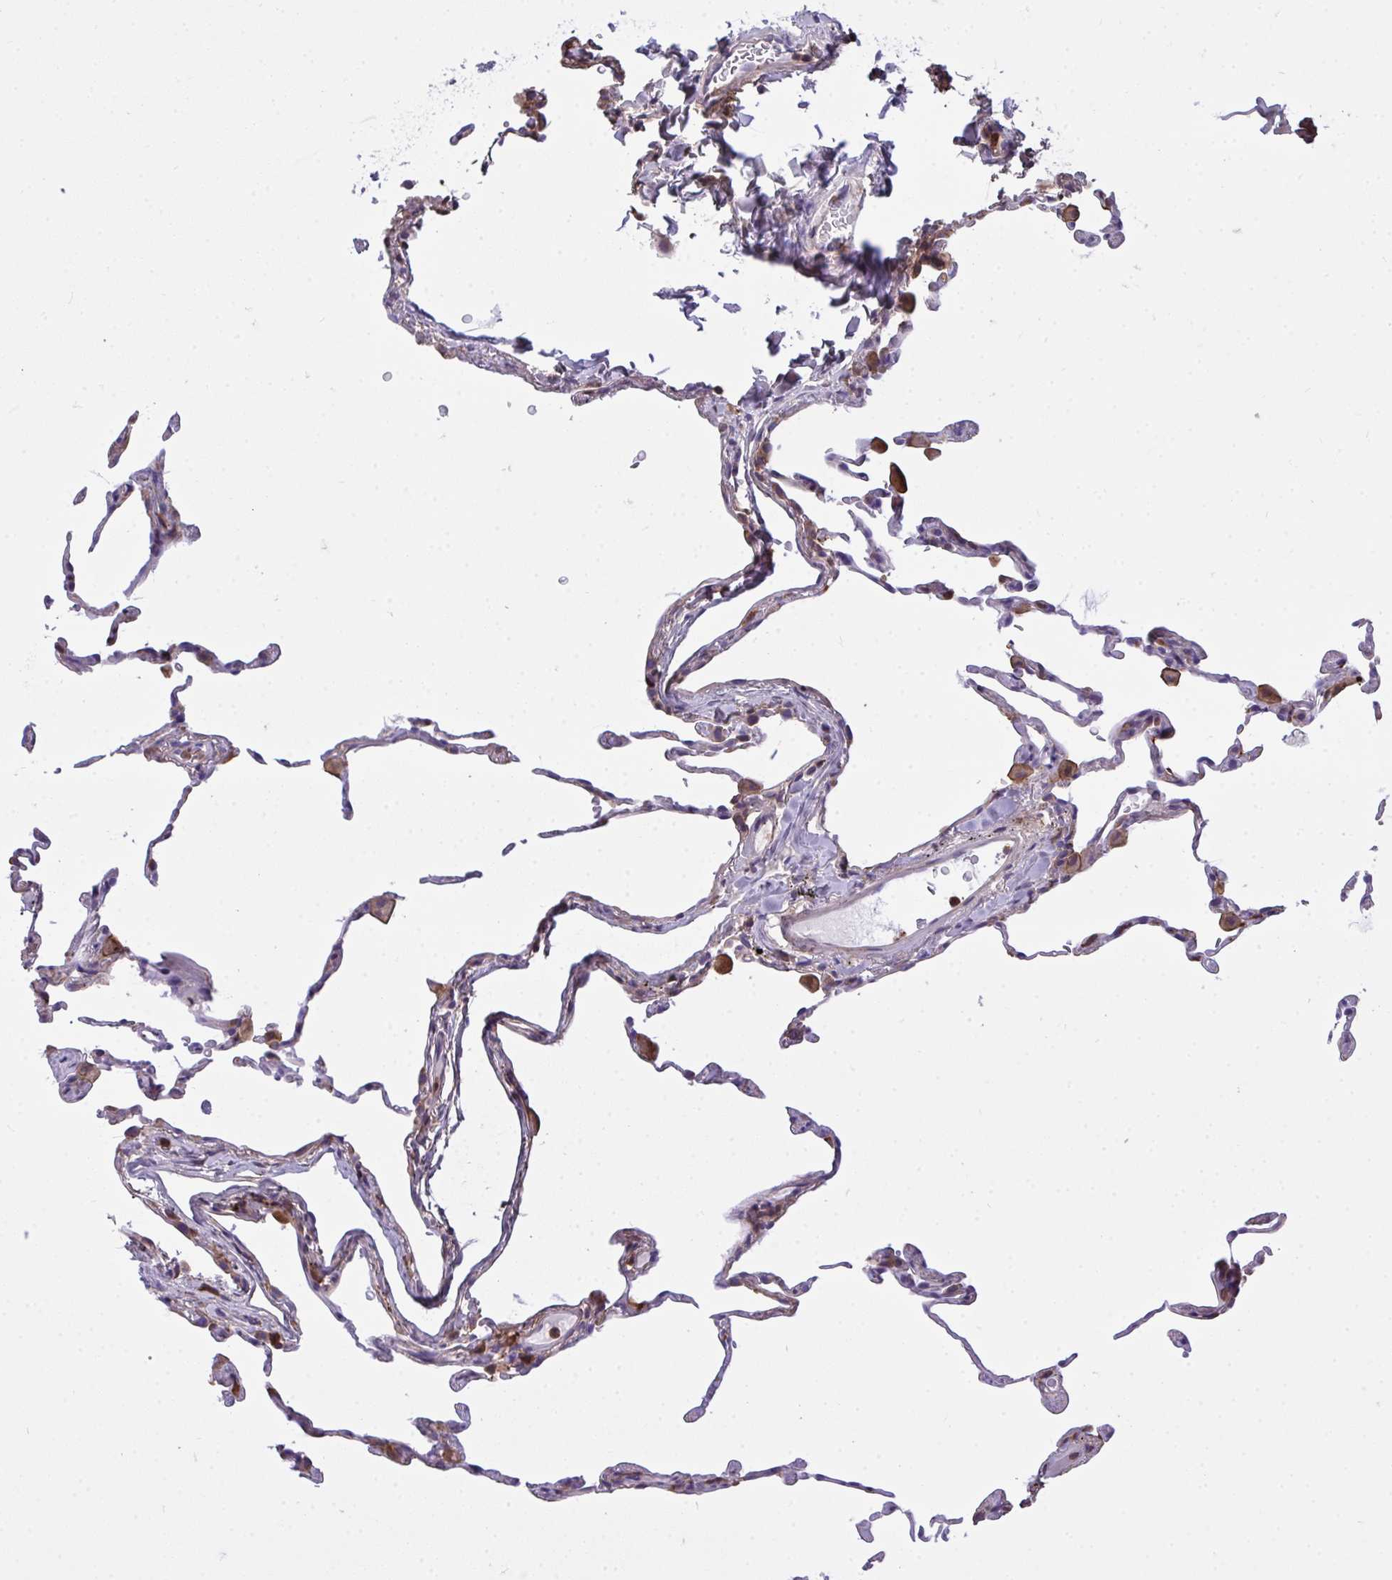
{"staining": {"intensity": "moderate", "quantity": "<25%", "location": "cytoplasmic/membranous"}, "tissue": "lung", "cell_type": "Alveolar cells", "image_type": "normal", "snomed": [{"axis": "morphology", "description": "Normal tissue, NOS"}, {"axis": "topography", "description": "Lung"}], "caption": "Immunohistochemistry (IHC) (DAB (3,3'-diaminobenzidine)) staining of normal lung displays moderate cytoplasmic/membranous protein expression in approximately <25% of alveolar cells.", "gene": "AP5M1", "patient": {"sex": "female", "age": 57}}